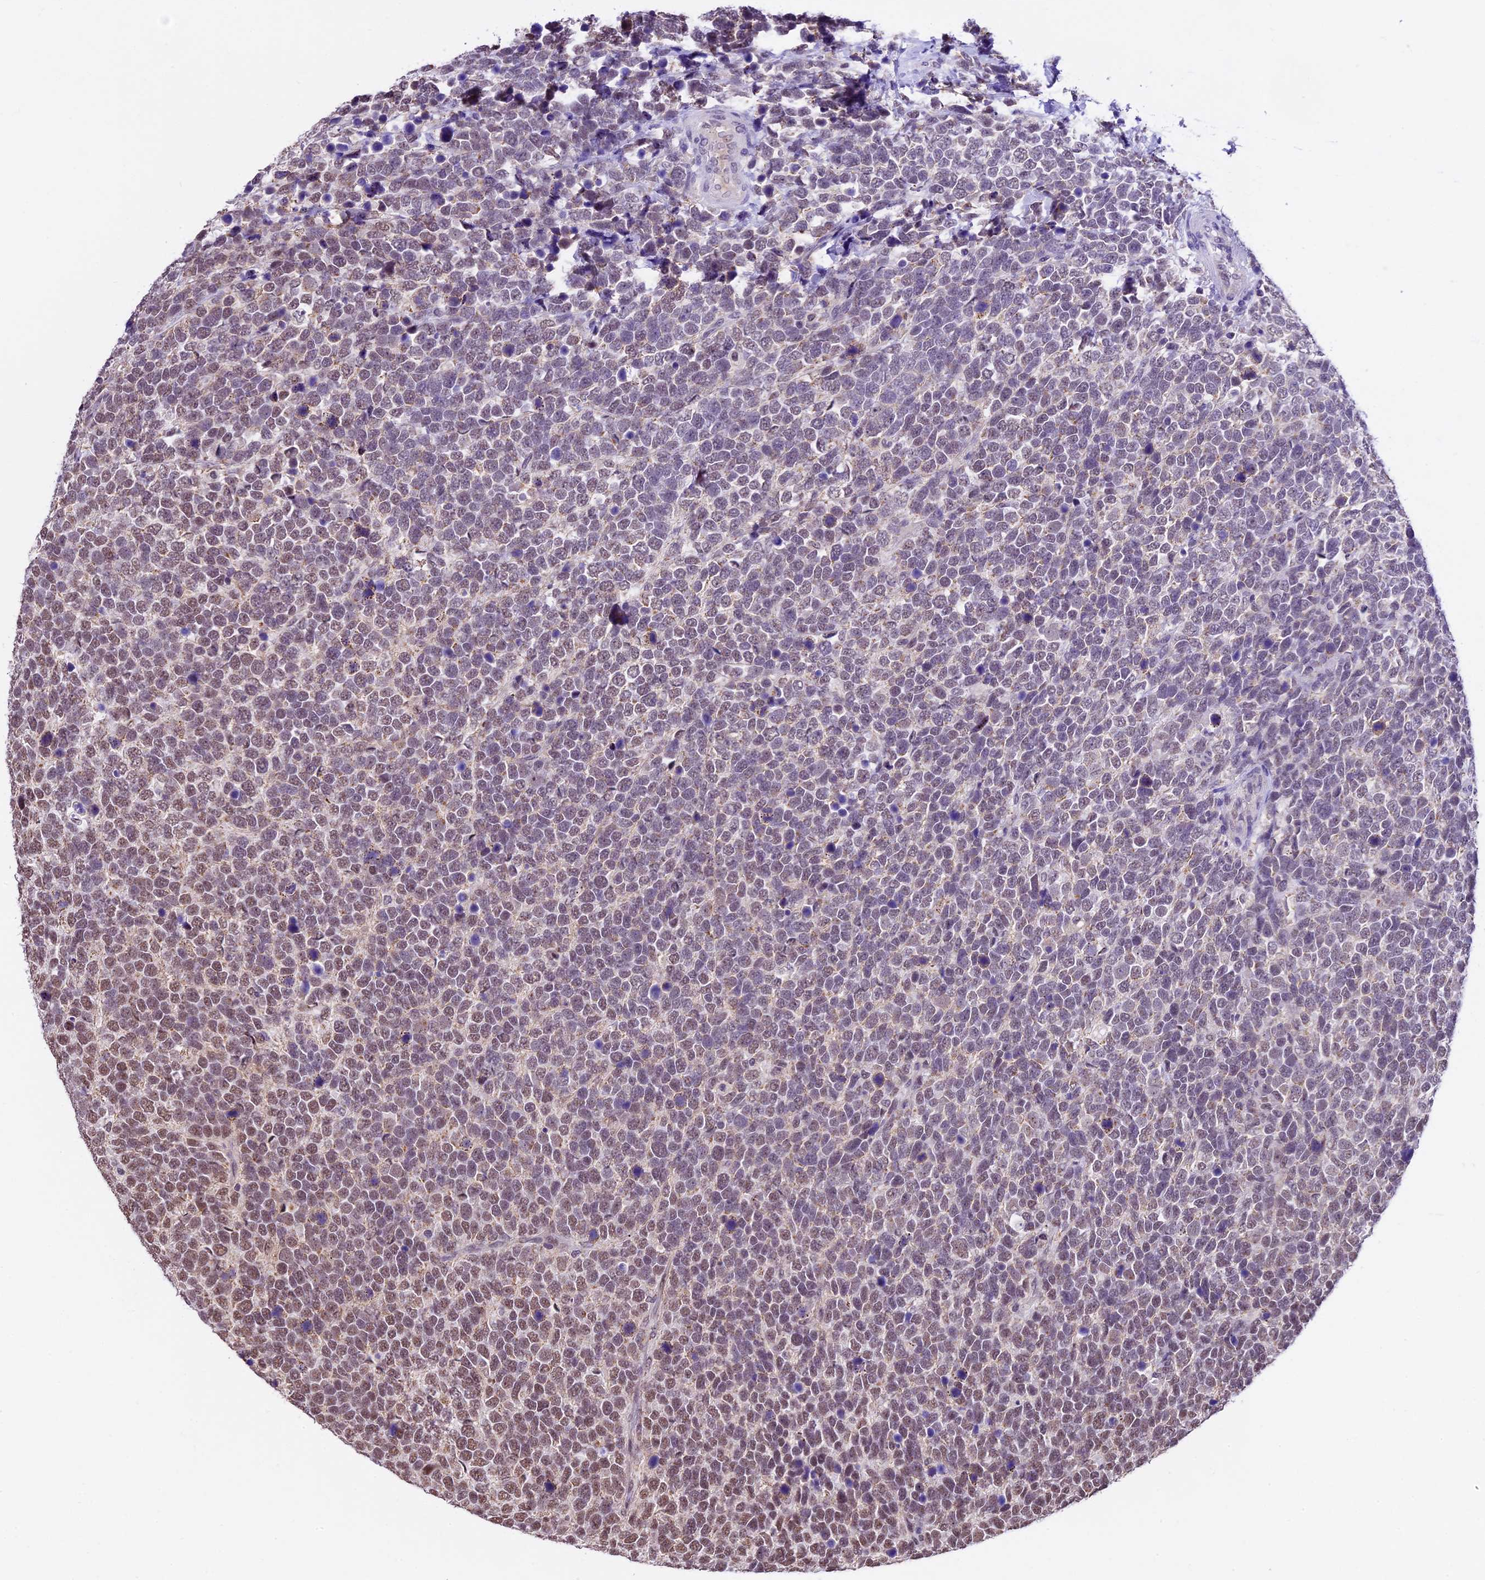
{"staining": {"intensity": "moderate", "quantity": "25%-75%", "location": "nuclear"}, "tissue": "urothelial cancer", "cell_type": "Tumor cells", "image_type": "cancer", "snomed": [{"axis": "morphology", "description": "Urothelial carcinoma, High grade"}, {"axis": "topography", "description": "Urinary bladder"}], "caption": "A medium amount of moderate nuclear positivity is identified in approximately 25%-75% of tumor cells in urothelial cancer tissue. (brown staining indicates protein expression, while blue staining denotes nuclei).", "gene": "CARS2", "patient": {"sex": "female", "age": 82}}